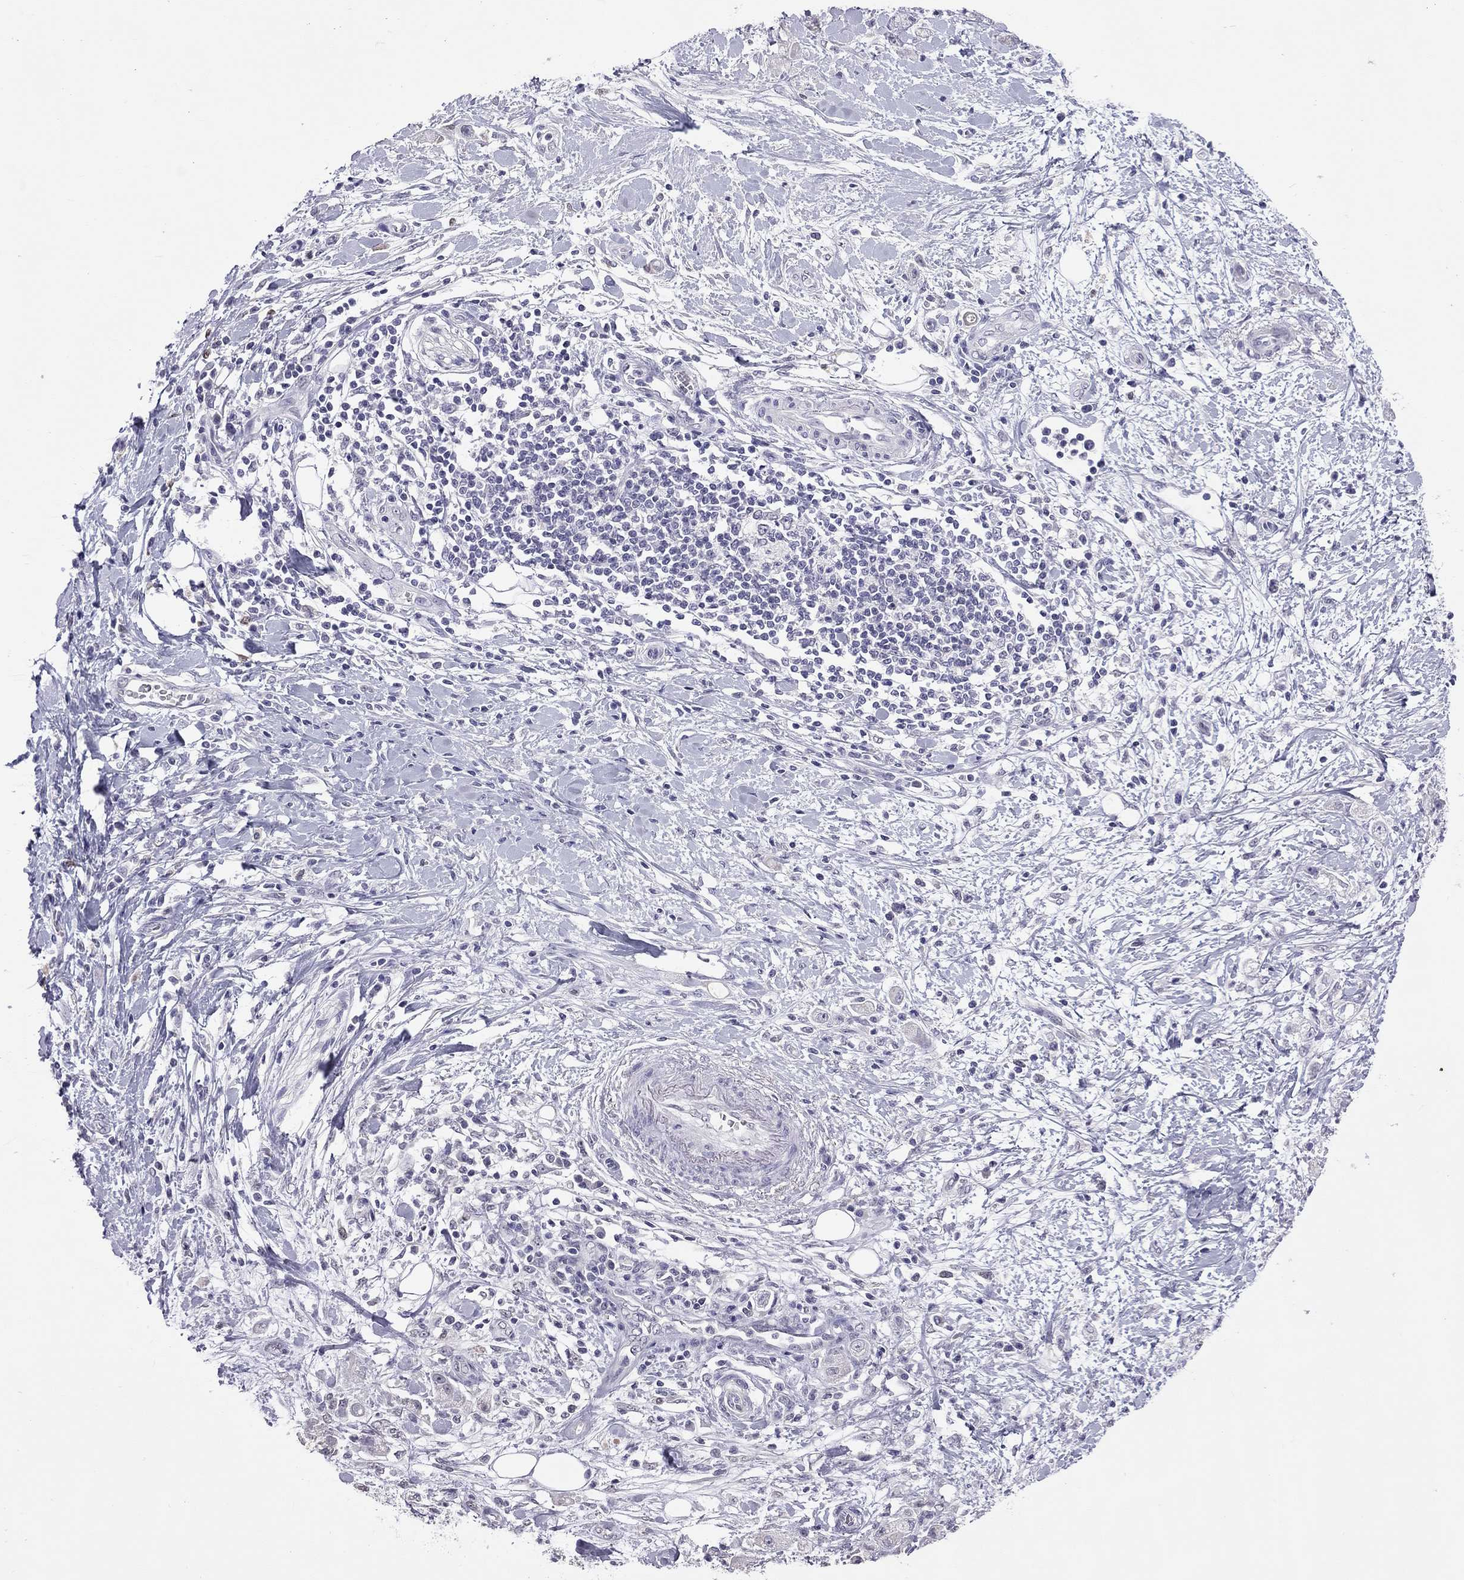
{"staining": {"intensity": "negative", "quantity": "none", "location": "none"}, "tissue": "stomach cancer", "cell_type": "Tumor cells", "image_type": "cancer", "snomed": [{"axis": "morphology", "description": "Adenocarcinoma, NOS"}, {"axis": "topography", "description": "Stomach"}], "caption": "Photomicrograph shows no significant protein positivity in tumor cells of adenocarcinoma (stomach). (DAB (3,3'-diaminobenzidine) IHC with hematoxylin counter stain).", "gene": "PPP1R3A", "patient": {"sex": "male", "age": 58}}